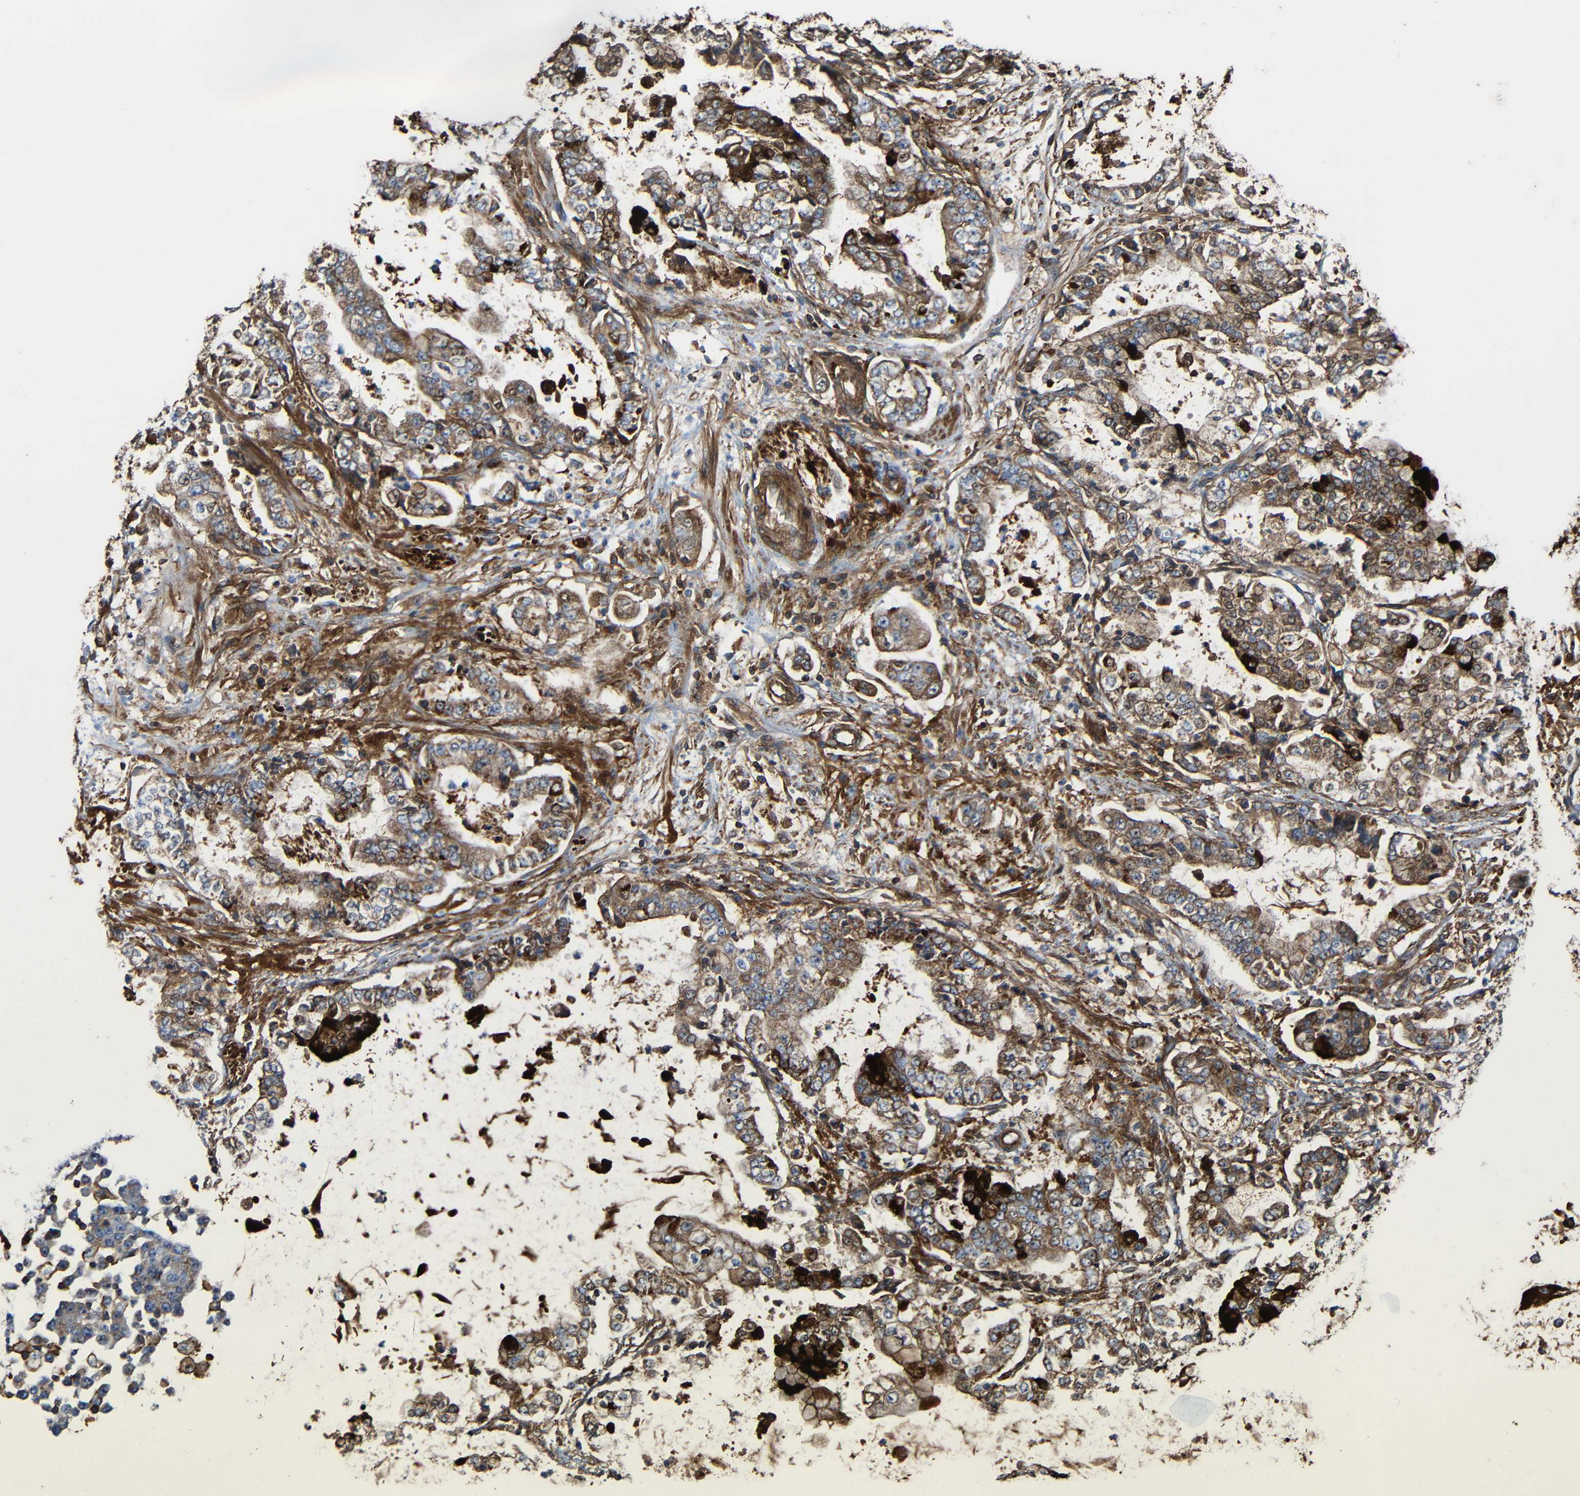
{"staining": {"intensity": "strong", "quantity": ">75%", "location": "cytoplasmic/membranous"}, "tissue": "stomach cancer", "cell_type": "Tumor cells", "image_type": "cancer", "snomed": [{"axis": "morphology", "description": "Adenocarcinoma, NOS"}, {"axis": "topography", "description": "Stomach"}], "caption": "Tumor cells exhibit high levels of strong cytoplasmic/membranous expression in approximately >75% of cells in stomach adenocarcinoma.", "gene": "RHOT2", "patient": {"sex": "male", "age": 76}}